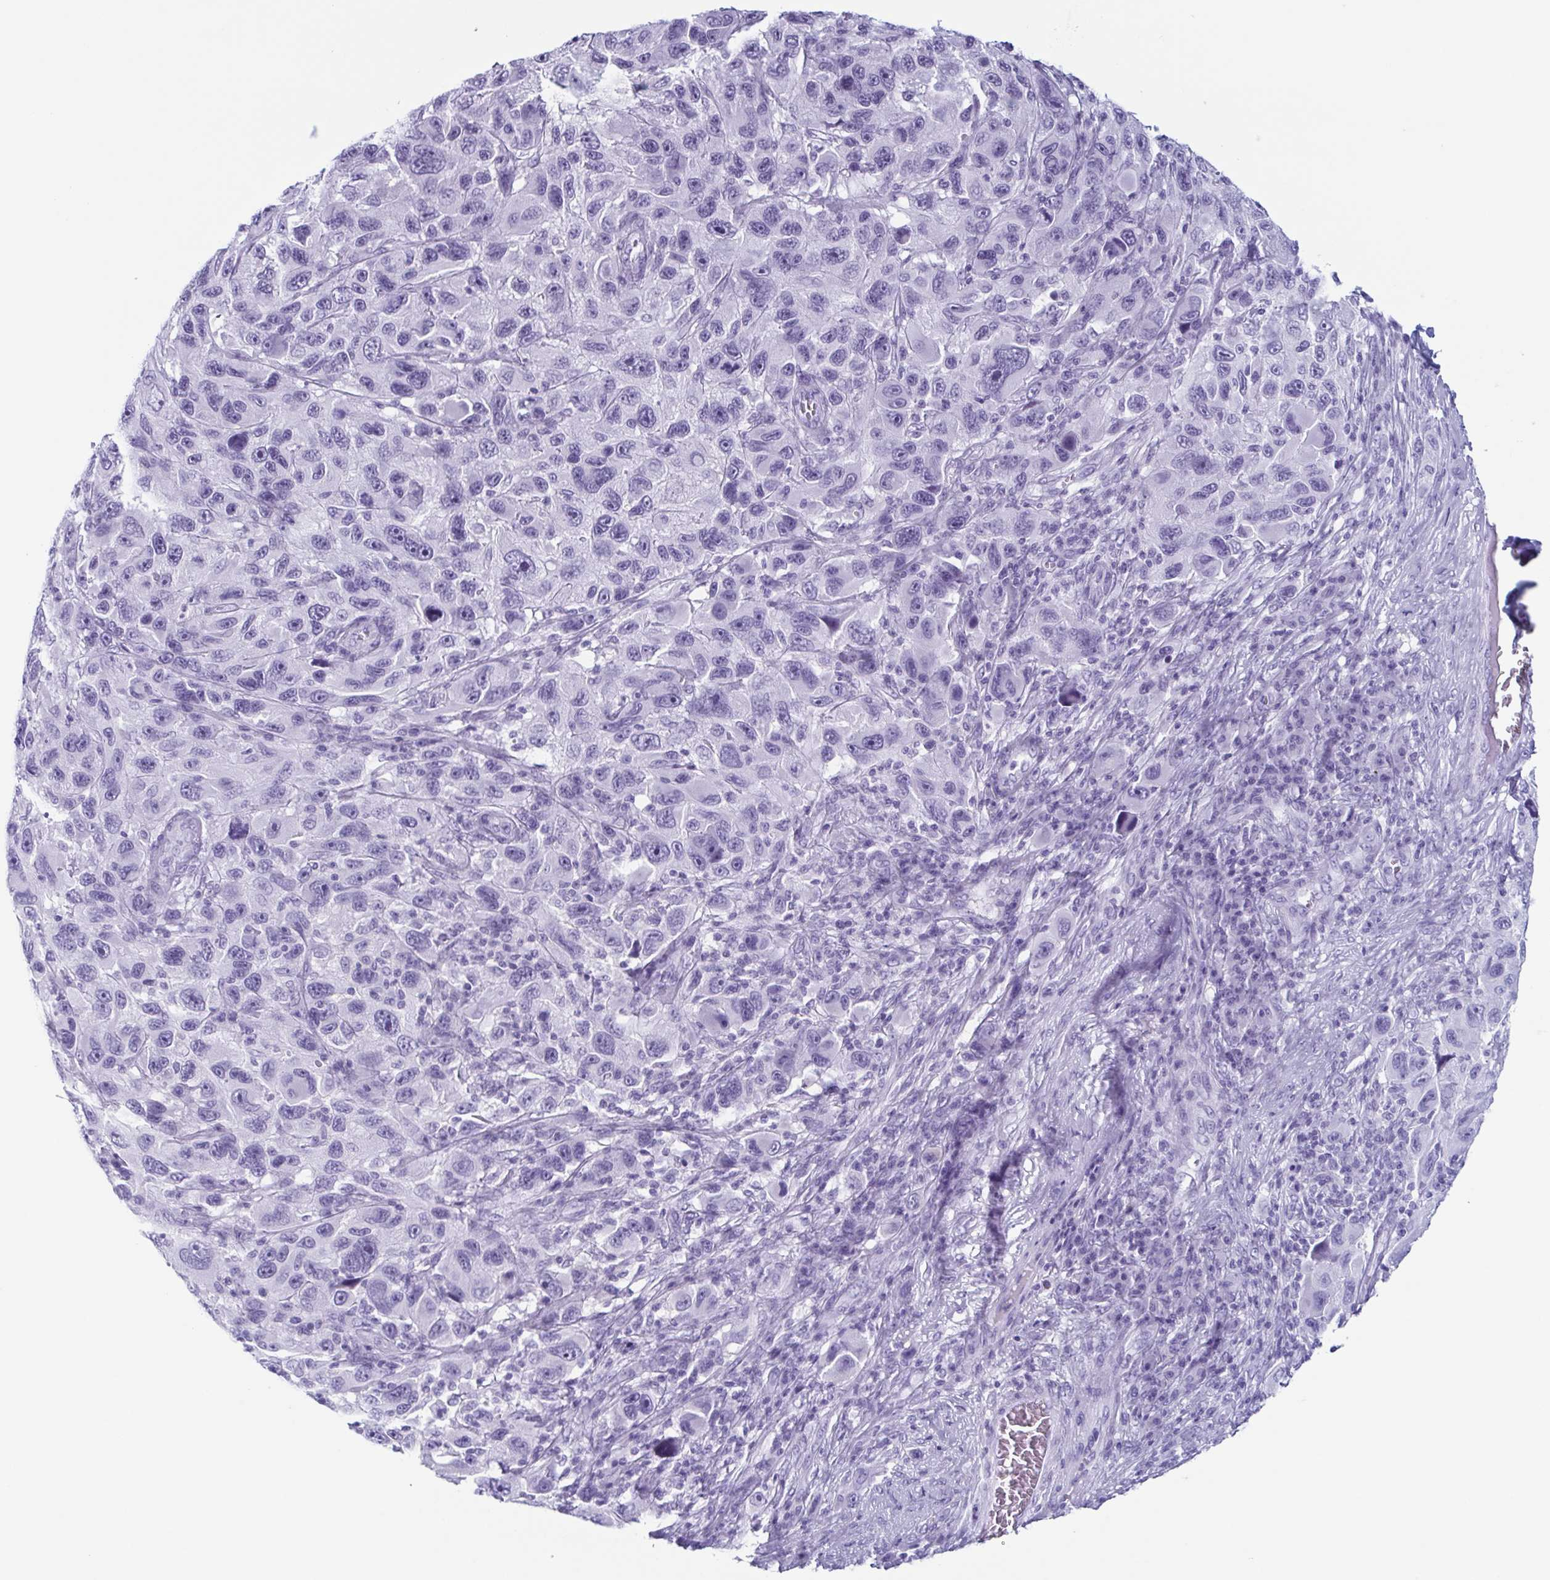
{"staining": {"intensity": "negative", "quantity": "none", "location": "none"}, "tissue": "melanoma", "cell_type": "Tumor cells", "image_type": "cancer", "snomed": [{"axis": "morphology", "description": "Malignant melanoma, NOS"}, {"axis": "topography", "description": "Skin"}], "caption": "A photomicrograph of melanoma stained for a protein displays no brown staining in tumor cells.", "gene": "ENKUR", "patient": {"sex": "male", "age": 53}}